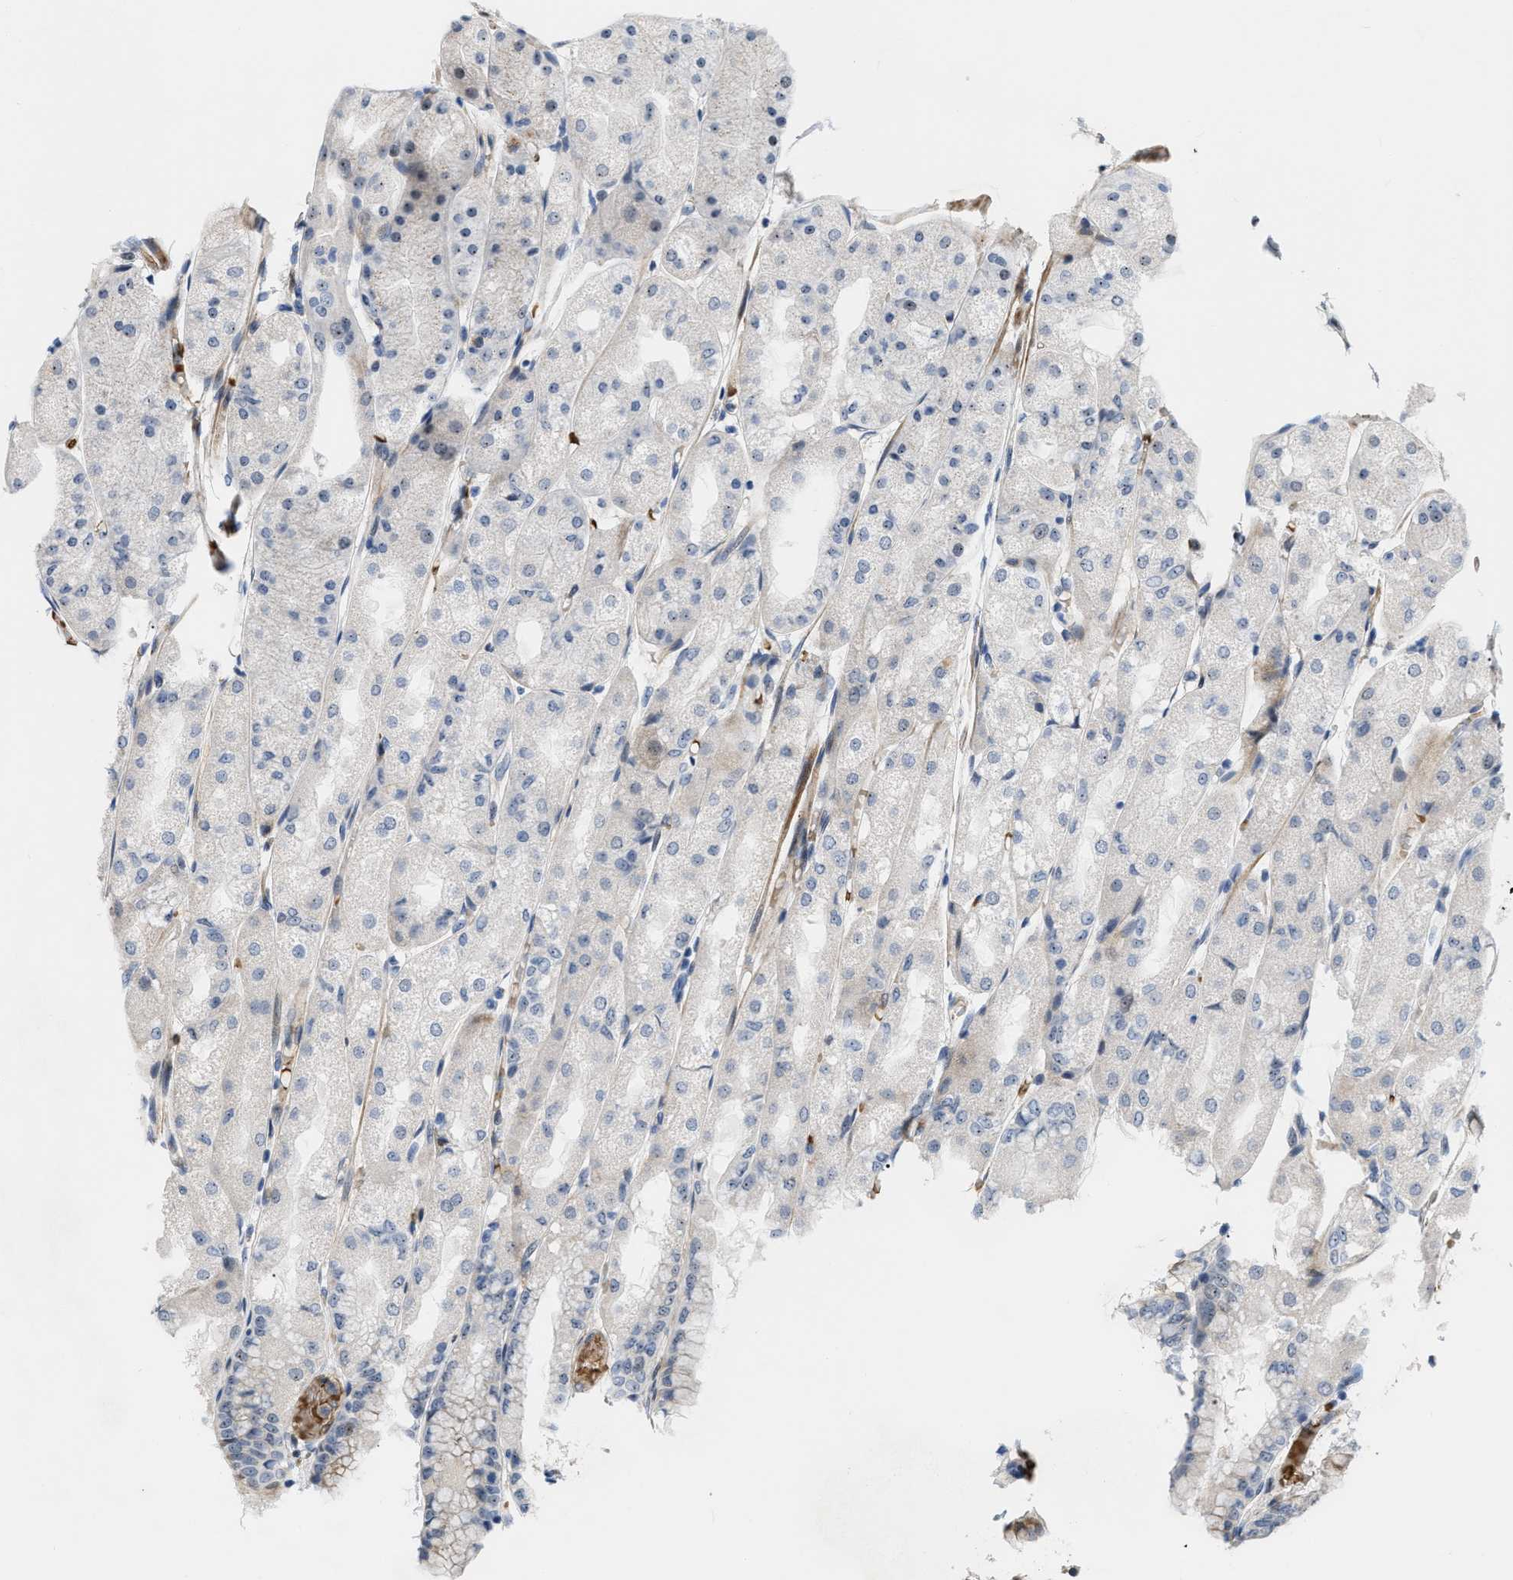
{"staining": {"intensity": "weak", "quantity": "<25%", "location": "cytoplasmic/membranous,nuclear"}, "tissue": "stomach", "cell_type": "Glandular cells", "image_type": "normal", "snomed": [{"axis": "morphology", "description": "Normal tissue, NOS"}, {"axis": "topography", "description": "Stomach, upper"}], "caption": "Glandular cells show no significant expression in normal stomach. (Brightfield microscopy of DAB immunohistochemistry at high magnification).", "gene": "POLR1F", "patient": {"sex": "male", "age": 72}}